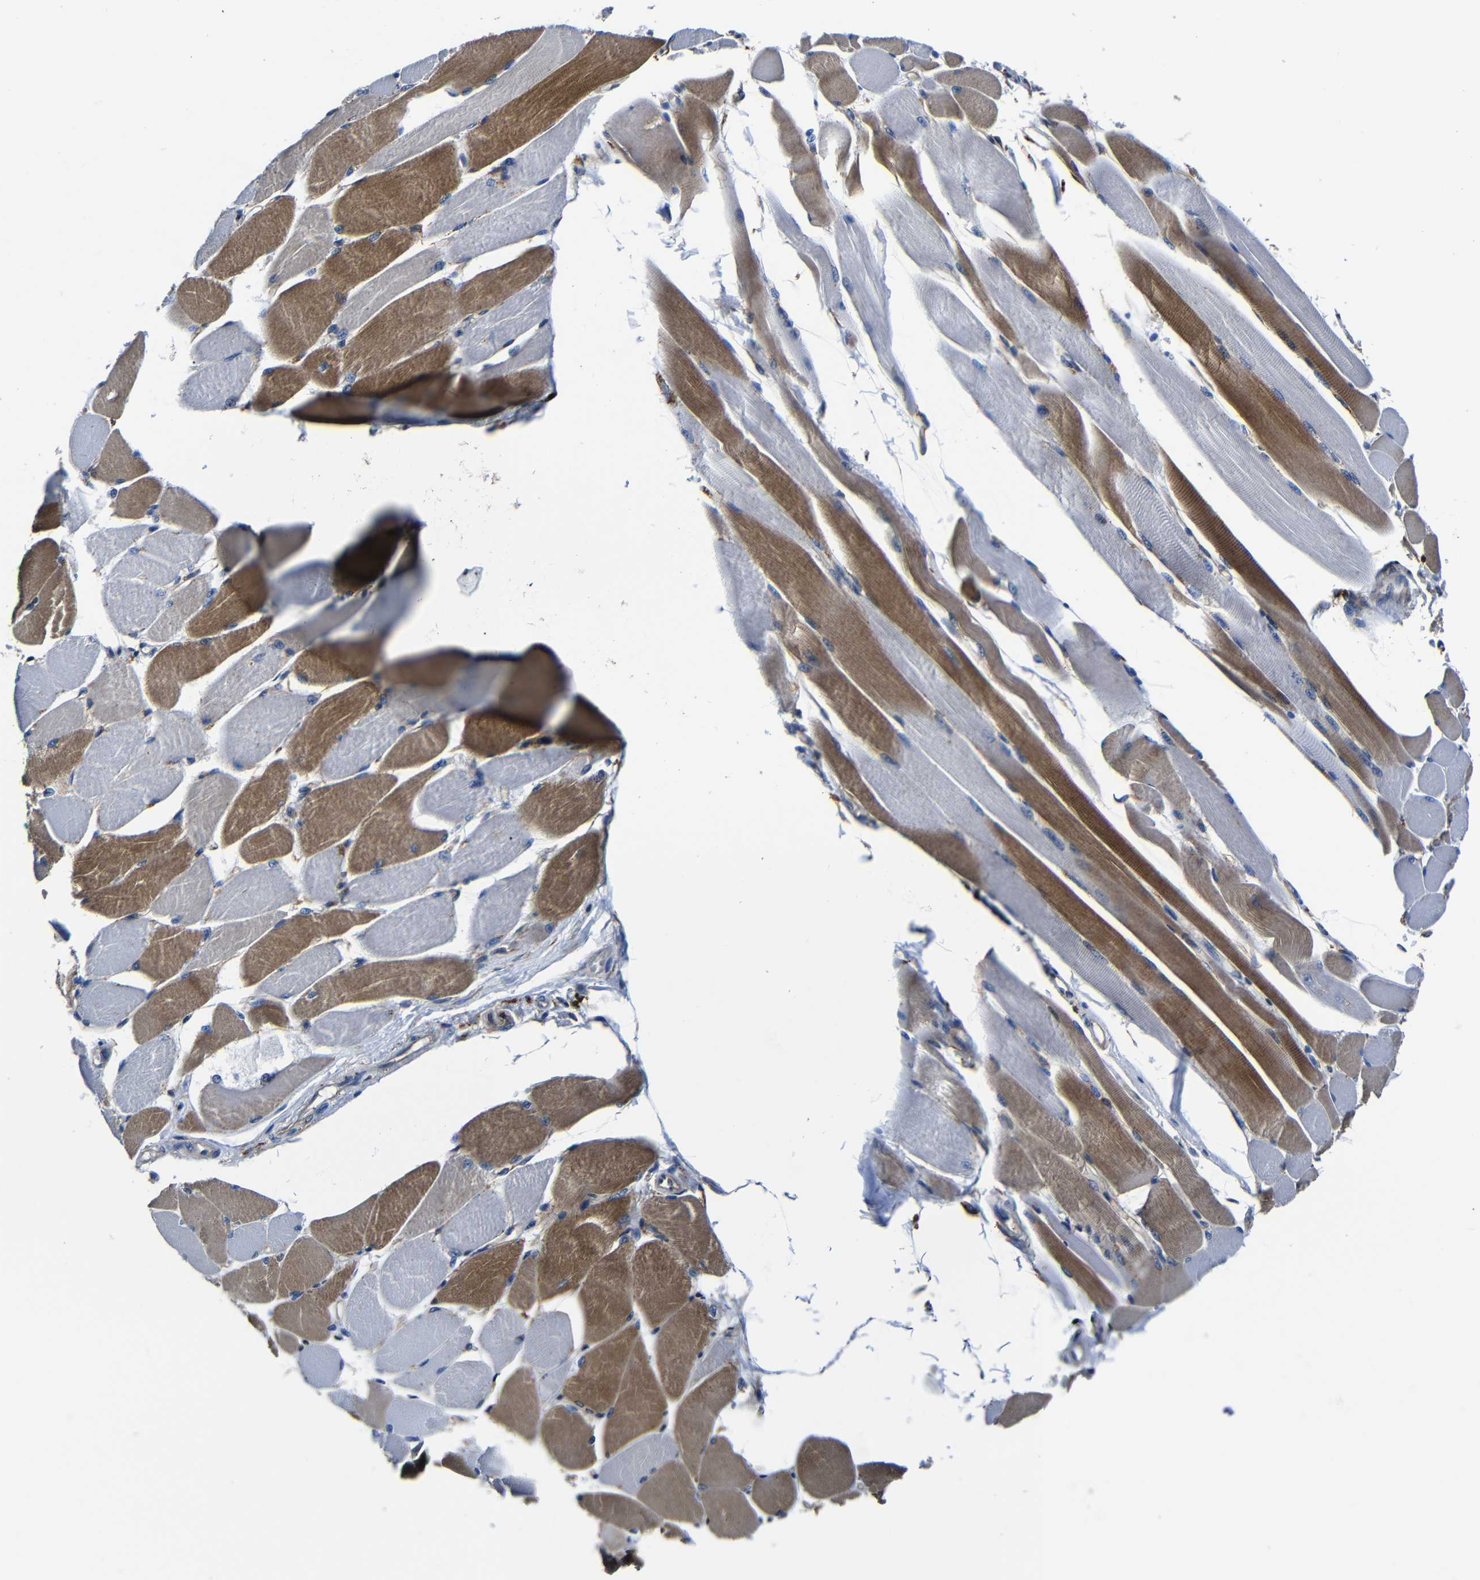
{"staining": {"intensity": "moderate", "quantity": "25%-75%", "location": "cytoplasmic/membranous"}, "tissue": "skeletal muscle", "cell_type": "Myocytes", "image_type": "normal", "snomed": [{"axis": "morphology", "description": "Normal tissue, NOS"}, {"axis": "topography", "description": "Skeletal muscle"}, {"axis": "topography", "description": "Peripheral nerve tissue"}], "caption": "High-power microscopy captured an immunohistochemistry (IHC) photomicrograph of benign skeletal muscle, revealing moderate cytoplasmic/membranous staining in about 25%-75% of myocytes.", "gene": "GIMAP2", "patient": {"sex": "female", "age": 84}}